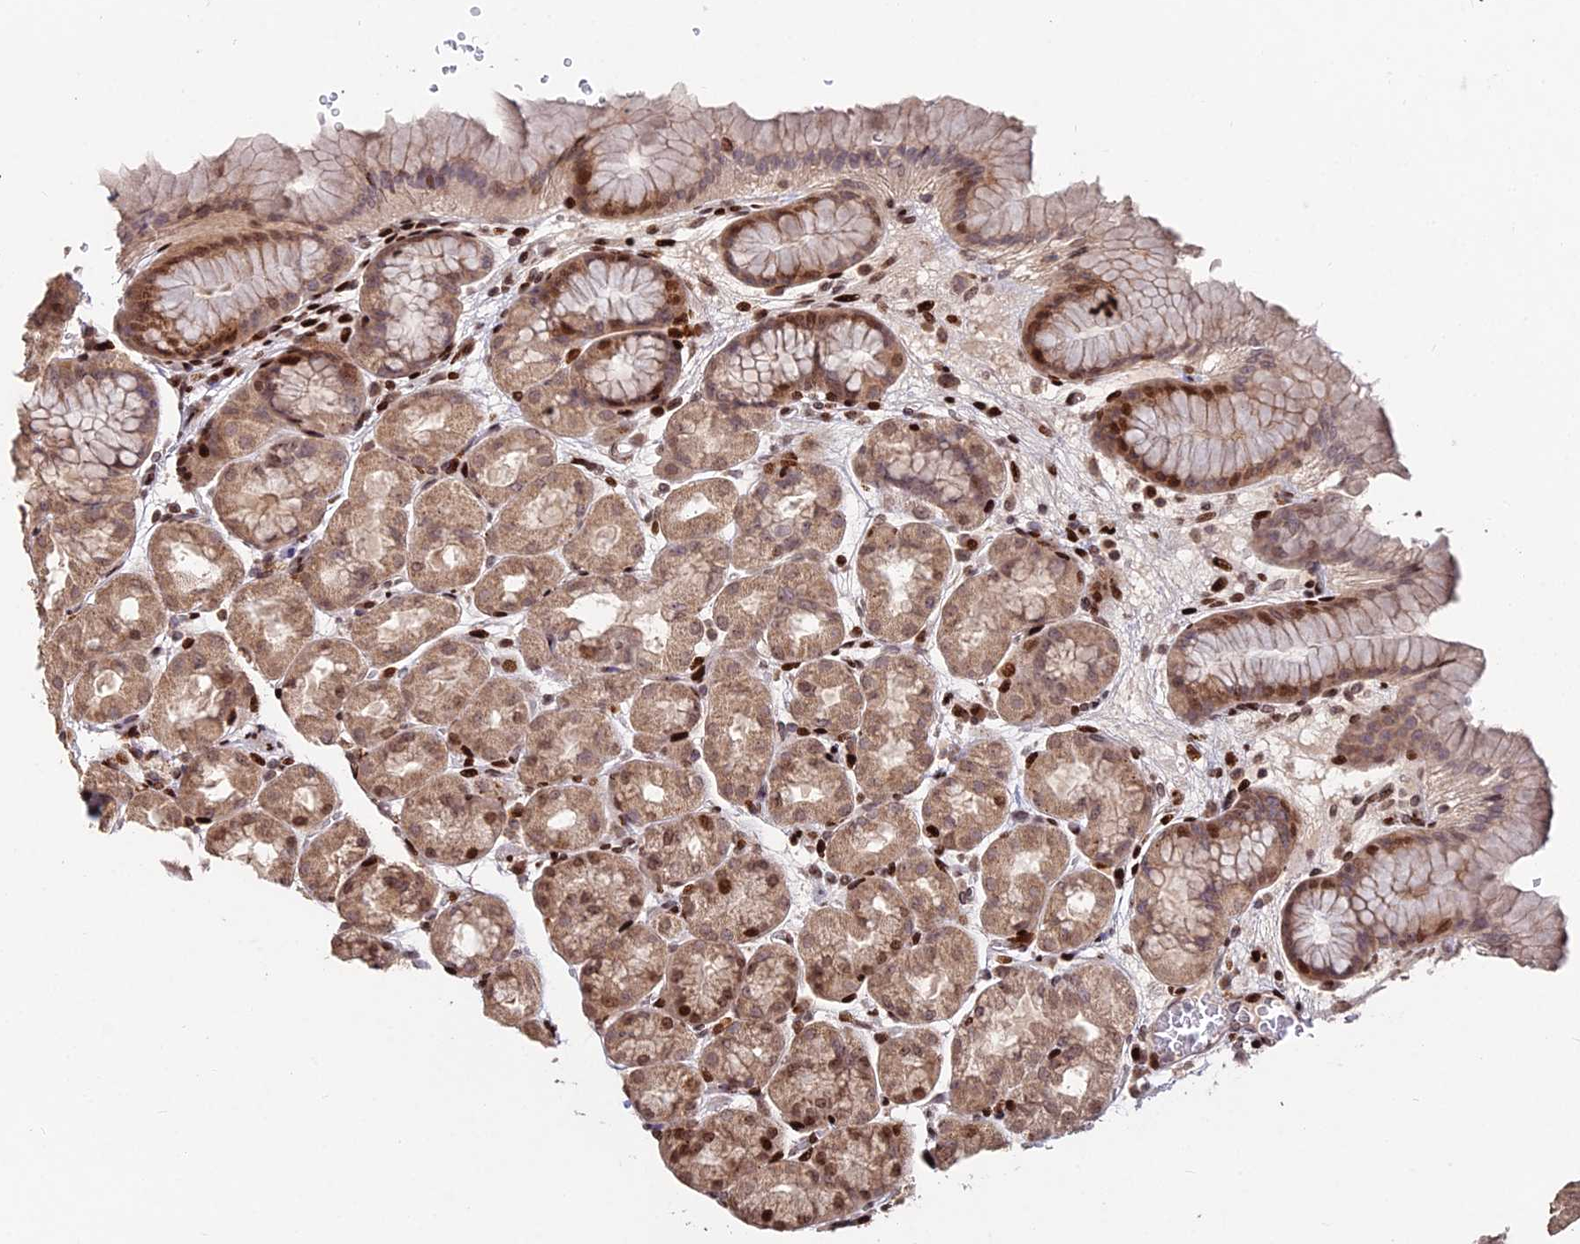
{"staining": {"intensity": "moderate", "quantity": ">75%", "location": "cytoplasmic/membranous,nuclear"}, "tissue": "stomach", "cell_type": "Glandular cells", "image_type": "normal", "snomed": [{"axis": "morphology", "description": "Normal tissue, NOS"}, {"axis": "topography", "description": "Stomach"}], "caption": "Immunohistochemical staining of normal stomach exhibits >75% levels of moderate cytoplasmic/membranous,nuclear protein positivity in approximately >75% of glandular cells.", "gene": "RBMS2", "patient": {"sex": "male", "age": 42}}